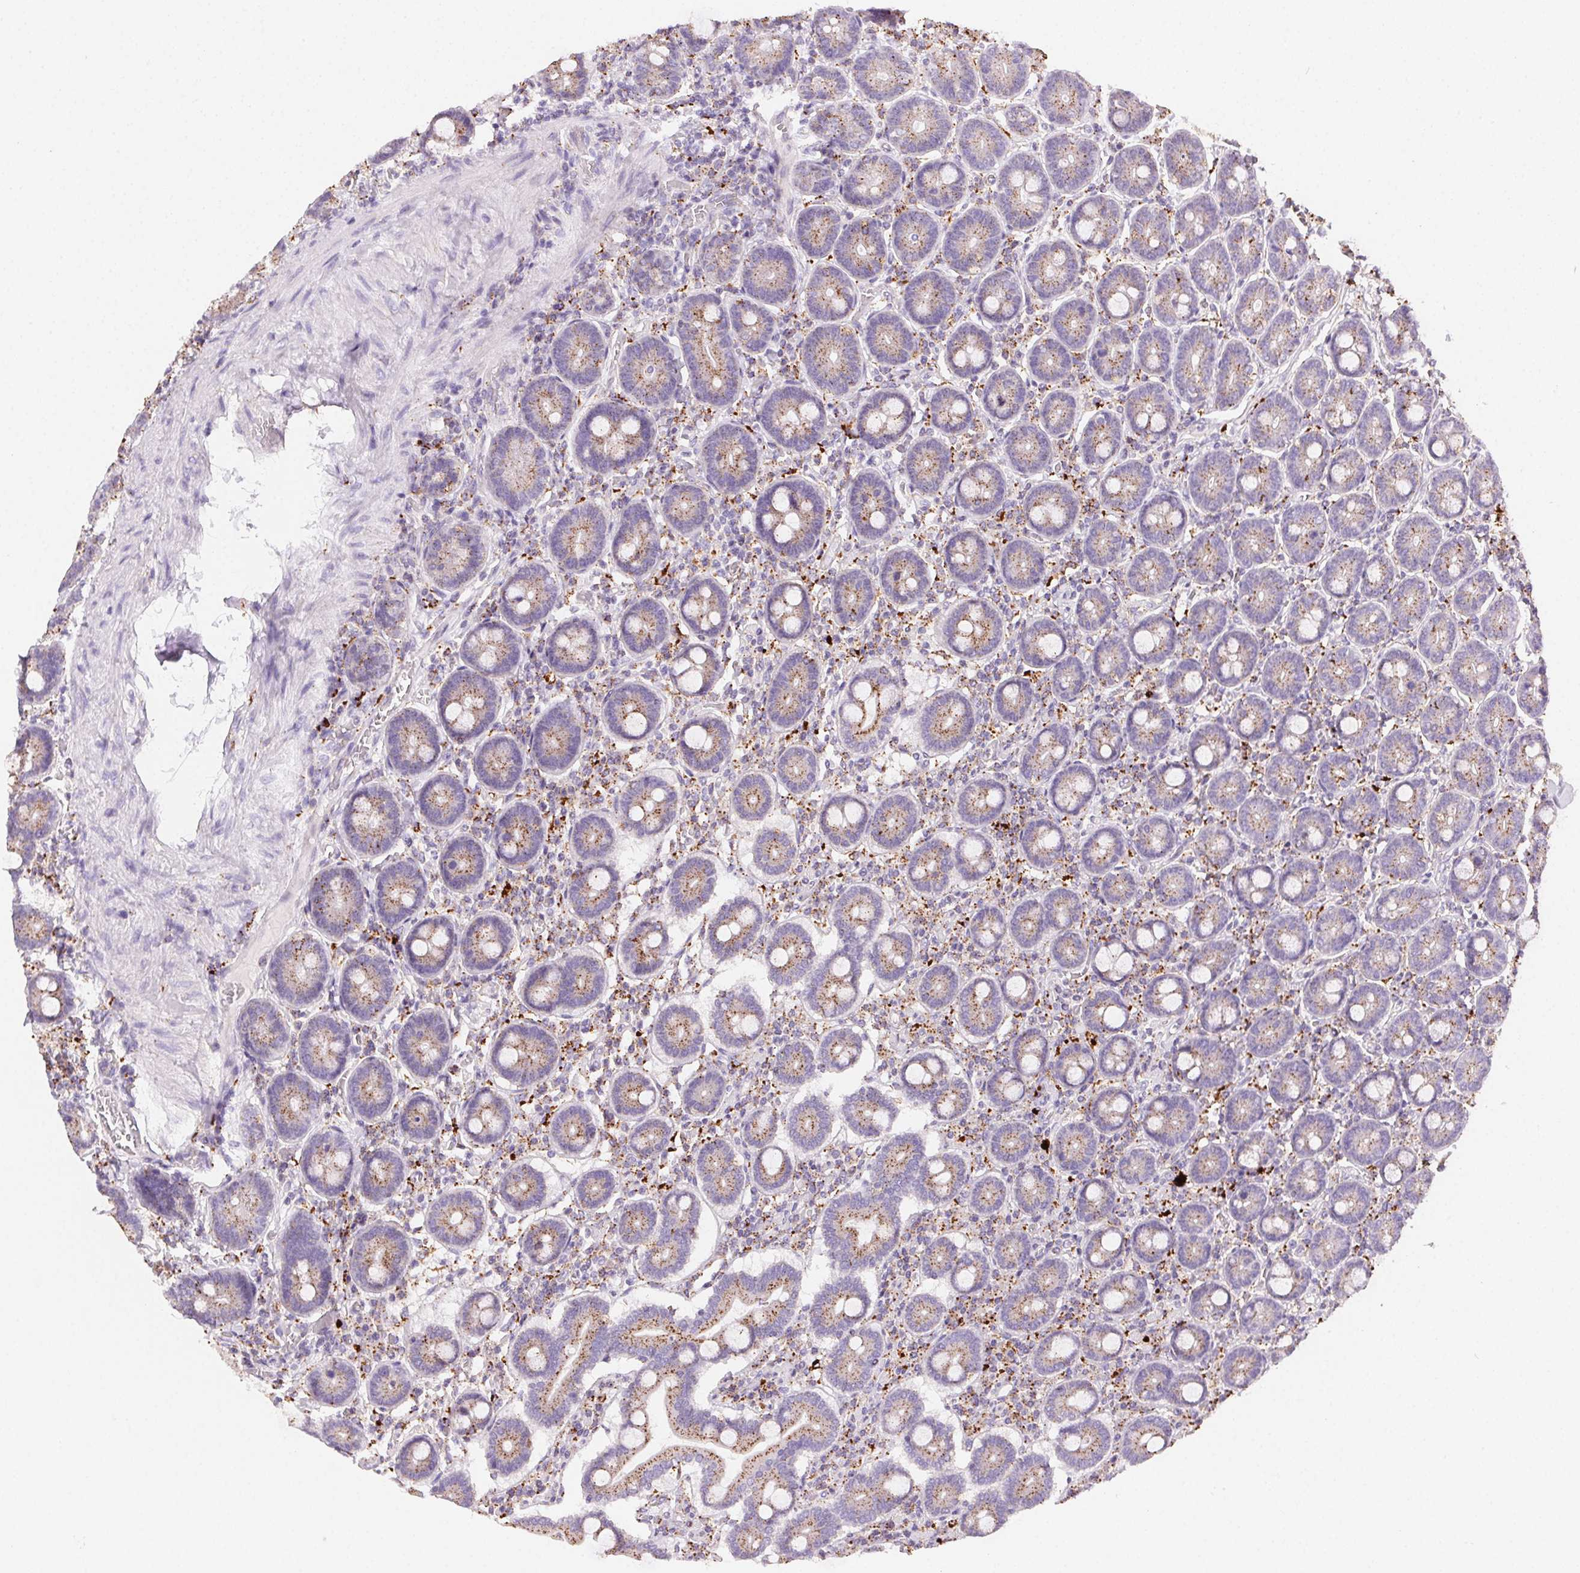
{"staining": {"intensity": "weak", "quantity": "25%-75%", "location": "cytoplasmic/membranous"}, "tissue": "duodenum", "cell_type": "Glandular cells", "image_type": "normal", "snomed": [{"axis": "morphology", "description": "Normal tissue, NOS"}, {"axis": "topography", "description": "Duodenum"}], "caption": "Normal duodenum exhibits weak cytoplasmic/membranous positivity in approximately 25%-75% of glandular cells.", "gene": "SCPEP1", "patient": {"sex": "female", "age": 62}}